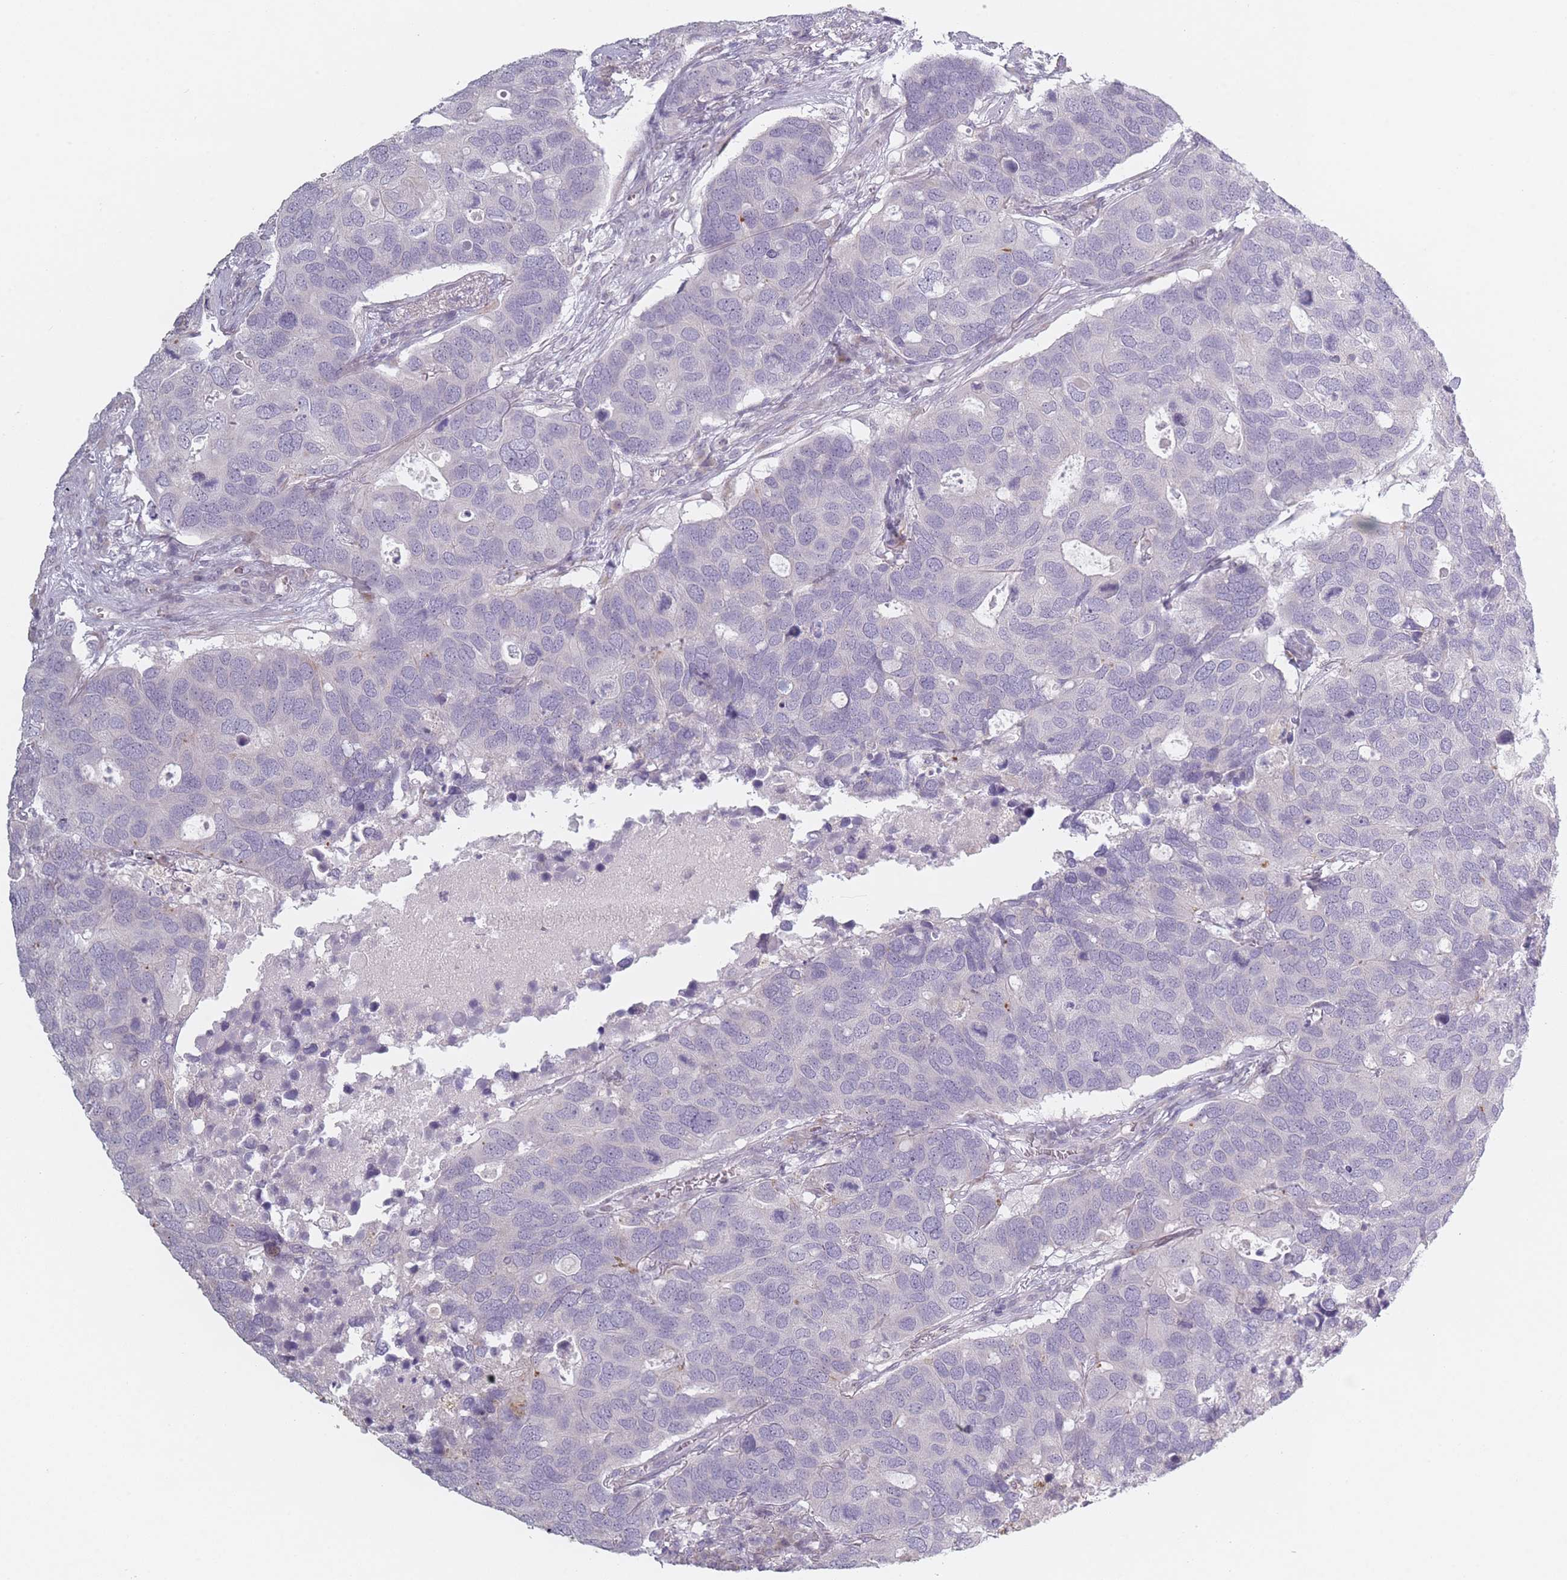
{"staining": {"intensity": "negative", "quantity": "none", "location": "none"}, "tissue": "breast cancer", "cell_type": "Tumor cells", "image_type": "cancer", "snomed": [{"axis": "morphology", "description": "Duct carcinoma"}, {"axis": "topography", "description": "Breast"}], "caption": "Tumor cells are negative for brown protein staining in infiltrating ductal carcinoma (breast).", "gene": "RASL10B", "patient": {"sex": "female", "age": 83}}